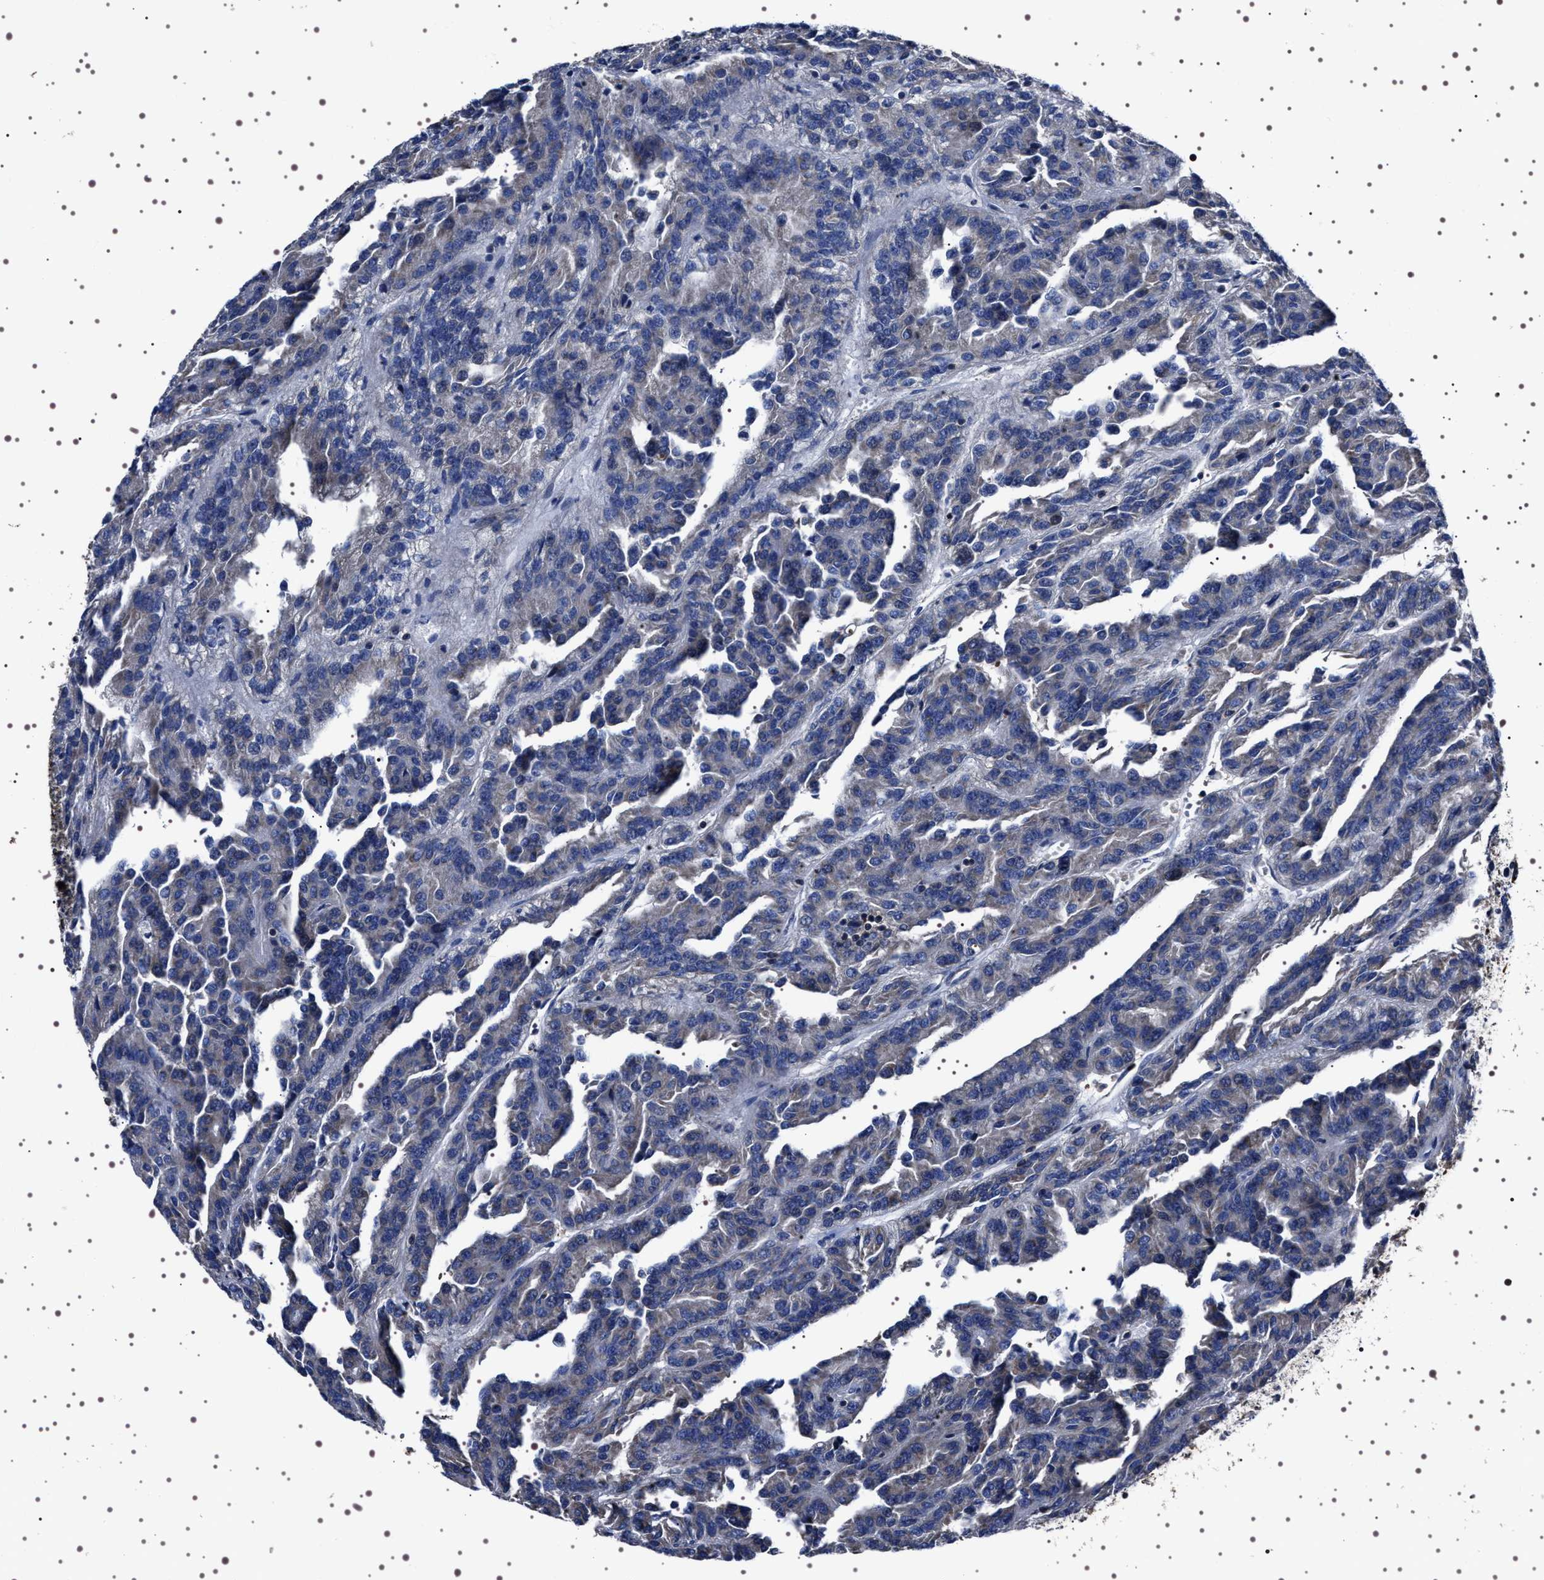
{"staining": {"intensity": "negative", "quantity": "none", "location": "none"}, "tissue": "renal cancer", "cell_type": "Tumor cells", "image_type": "cancer", "snomed": [{"axis": "morphology", "description": "Adenocarcinoma, NOS"}, {"axis": "topography", "description": "Kidney"}], "caption": "A high-resolution photomicrograph shows immunohistochemistry (IHC) staining of renal adenocarcinoma, which displays no significant positivity in tumor cells.", "gene": "WDR1", "patient": {"sex": "male", "age": 46}}